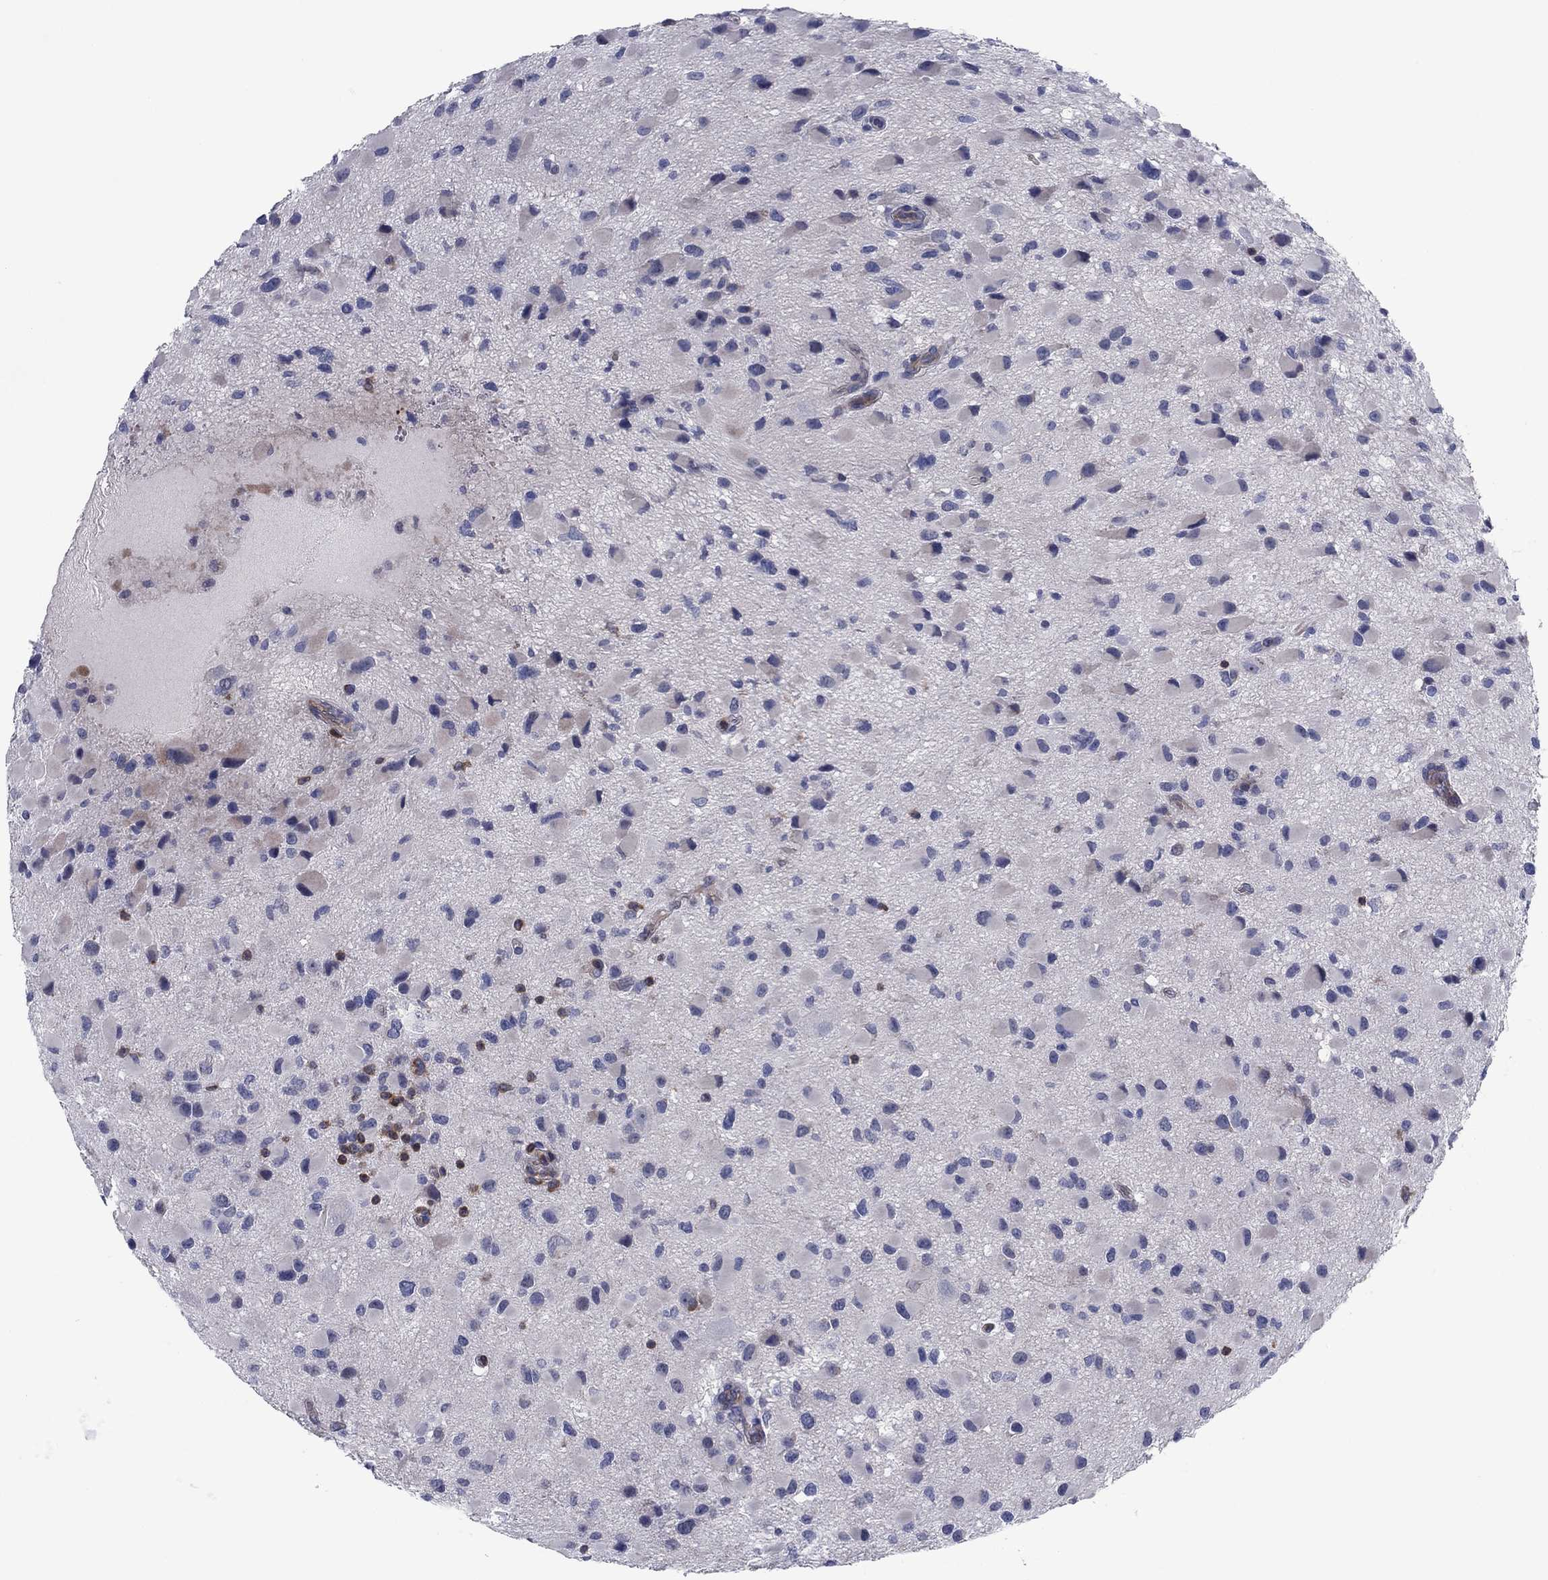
{"staining": {"intensity": "negative", "quantity": "none", "location": "none"}, "tissue": "glioma", "cell_type": "Tumor cells", "image_type": "cancer", "snomed": [{"axis": "morphology", "description": "Glioma, malignant, Low grade"}, {"axis": "topography", "description": "Brain"}], "caption": "Tumor cells show no significant protein expression in malignant glioma (low-grade).", "gene": "PVR", "patient": {"sex": "female", "age": 32}}